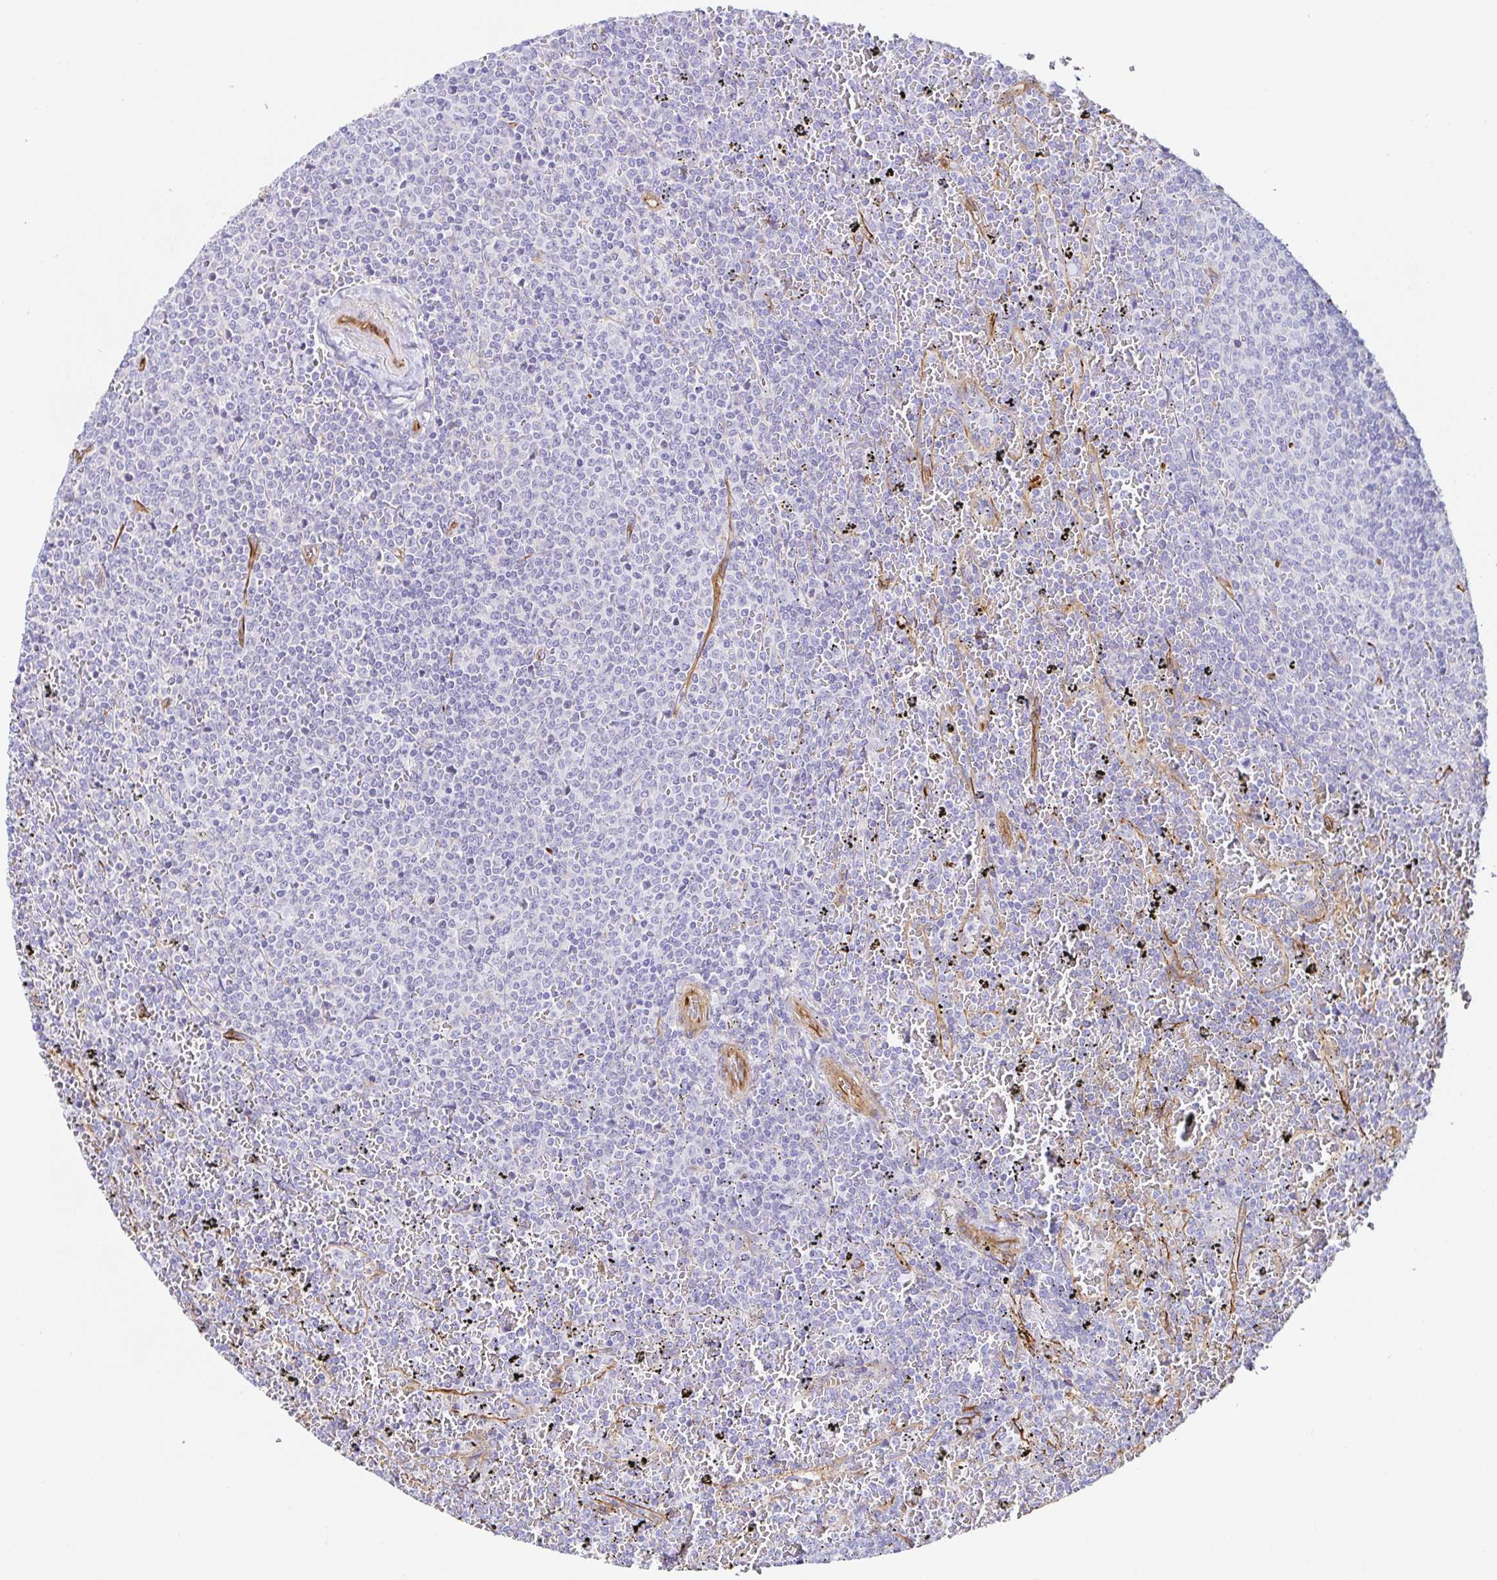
{"staining": {"intensity": "negative", "quantity": "none", "location": "none"}, "tissue": "lymphoma", "cell_type": "Tumor cells", "image_type": "cancer", "snomed": [{"axis": "morphology", "description": "Malignant lymphoma, non-Hodgkin's type, Low grade"}, {"axis": "topography", "description": "Spleen"}], "caption": "Human lymphoma stained for a protein using immunohistochemistry (IHC) shows no staining in tumor cells.", "gene": "DOCK1", "patient": {"sex": "female", "age": 77}}